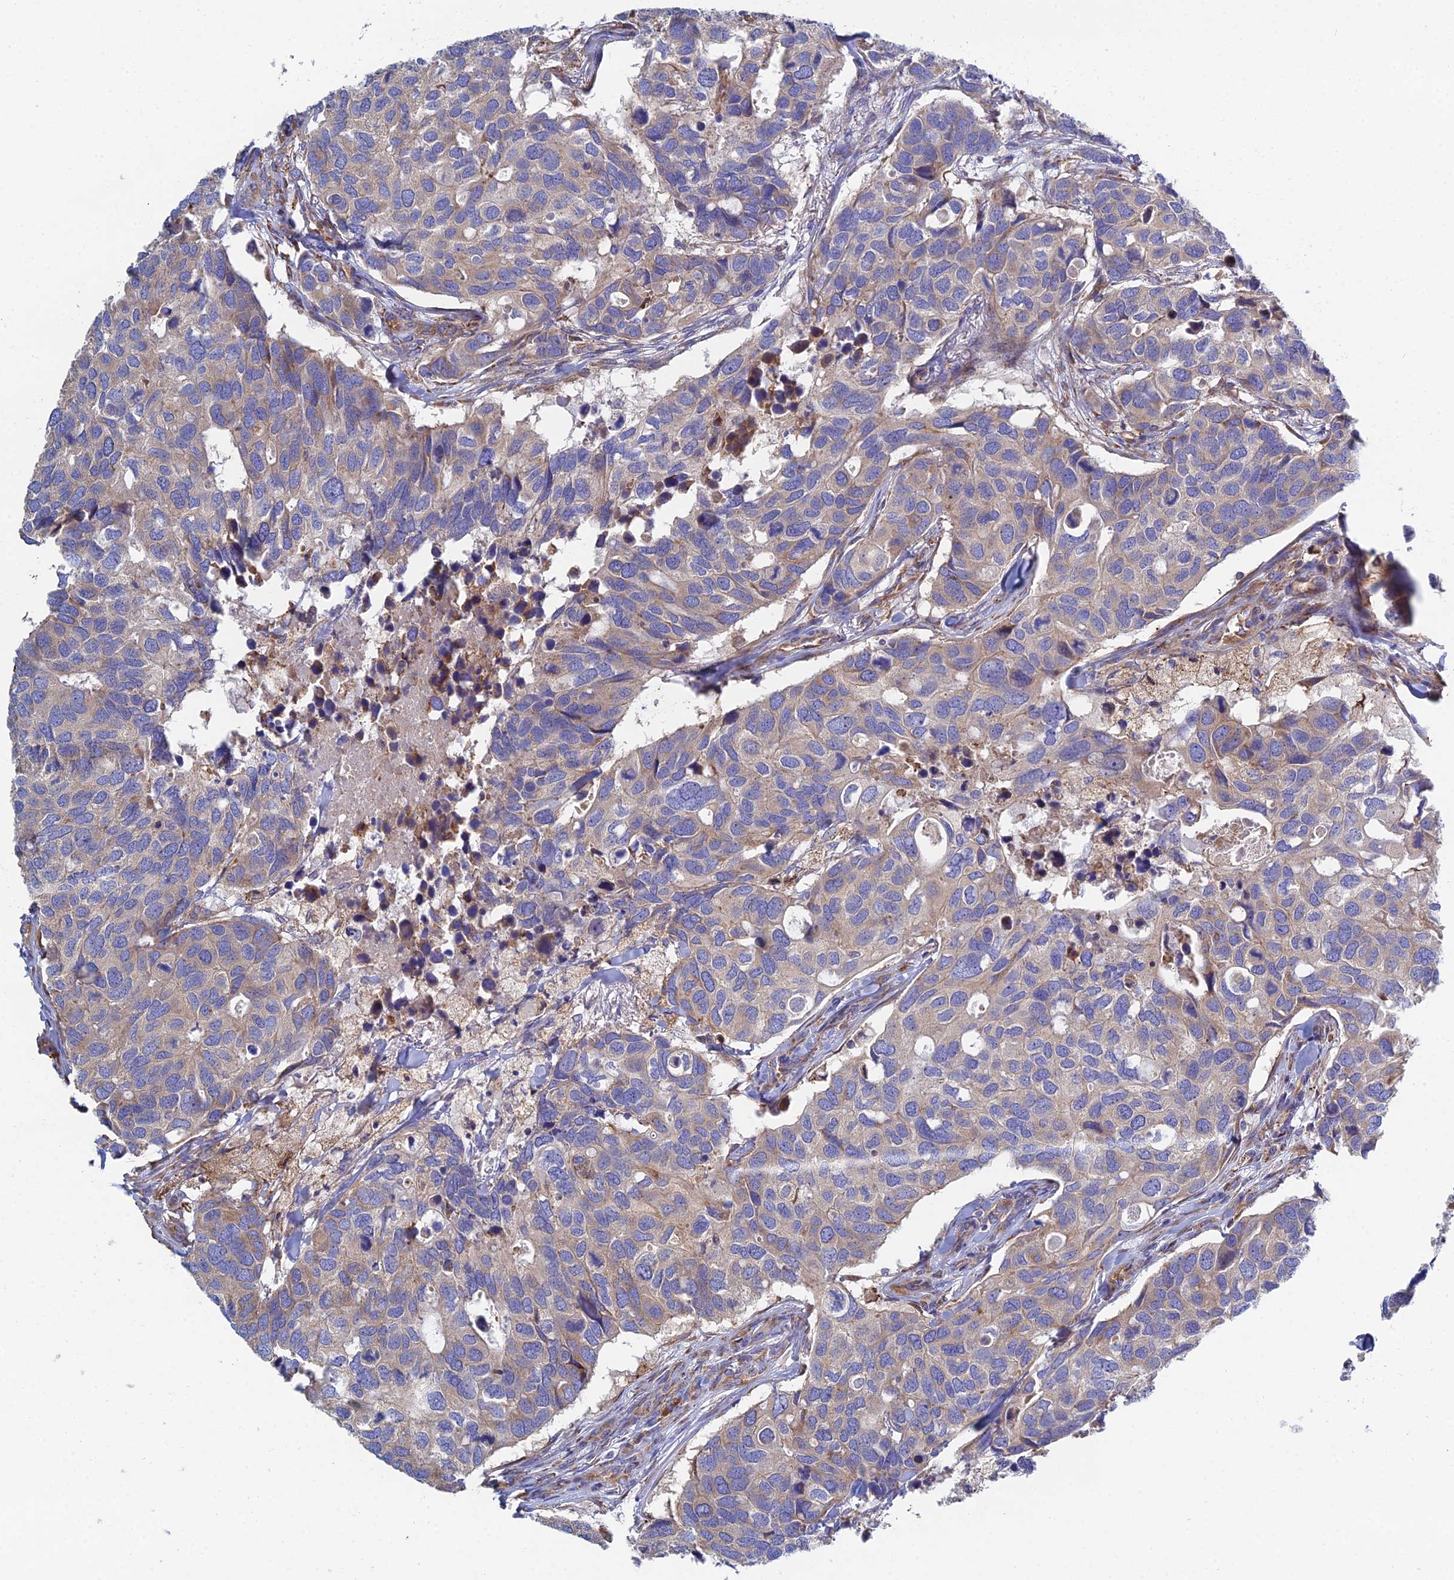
{"staining": {"intensity": "negative", "quantity": "none", "location": "none"}, "tissue": "breast cancer", "cell_type": "Tumor cells", "image_type": "cancer", "snomed": [{"axis": "morphology", "description": "Duct carcinoma"}, {"axis": "topography", "description": "Breast"}], "caption": "Breast cancer (infiltrating ductal carcinoma) stained for a protein using IHC displays no expression tumor cells.", "gene": "CLCN3", "patient": {"sex": "female", "age": 83}}